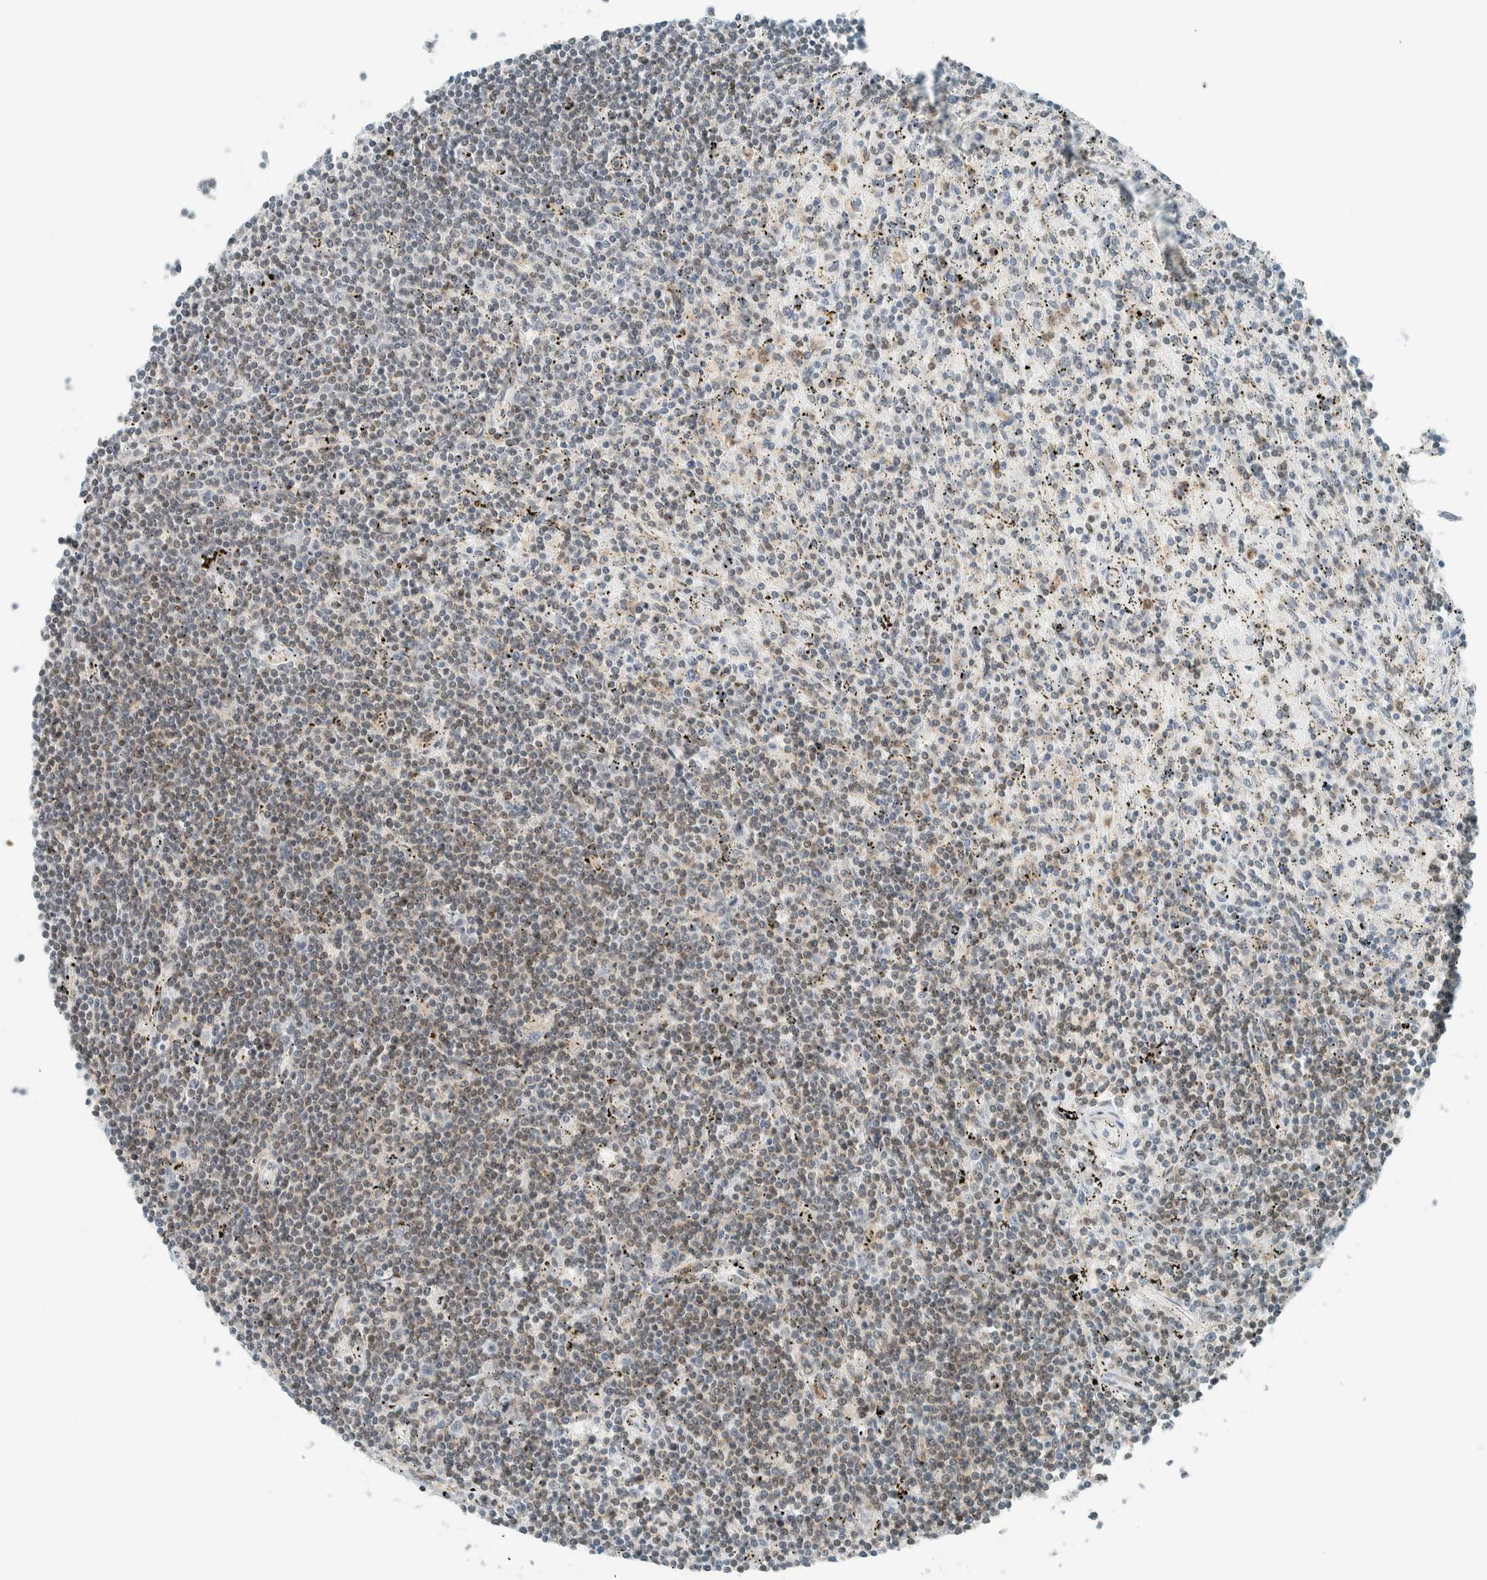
{"staining": {"intensity": "weak", "quantity": "25%-75%", "location": "cytoplasmic/membranous,nuclear"}, "tissue": "lymphoma", "cell_type": "Tumor cells", "image_type": "cancer", "snomed": [{"axis": "morphology", "description": "Malignant lymphoma, non-Hodgkin's type, Low grade"}, {"axis": "topography", "description": "Spleen"}], "caption": "The histopathology image displays immunohistochemical staining of lymphoma. There is weak cytoplasmic/membranous and nuclear expression is present in approximately 25%-75% of tumor cells. The staining was performed using DAB, with brown indicating positive protein expression. Nuclei are stained blue with hematoxylin.", "gene": "CYSRT1", "patient": {"sex": "male", "age": 76}}